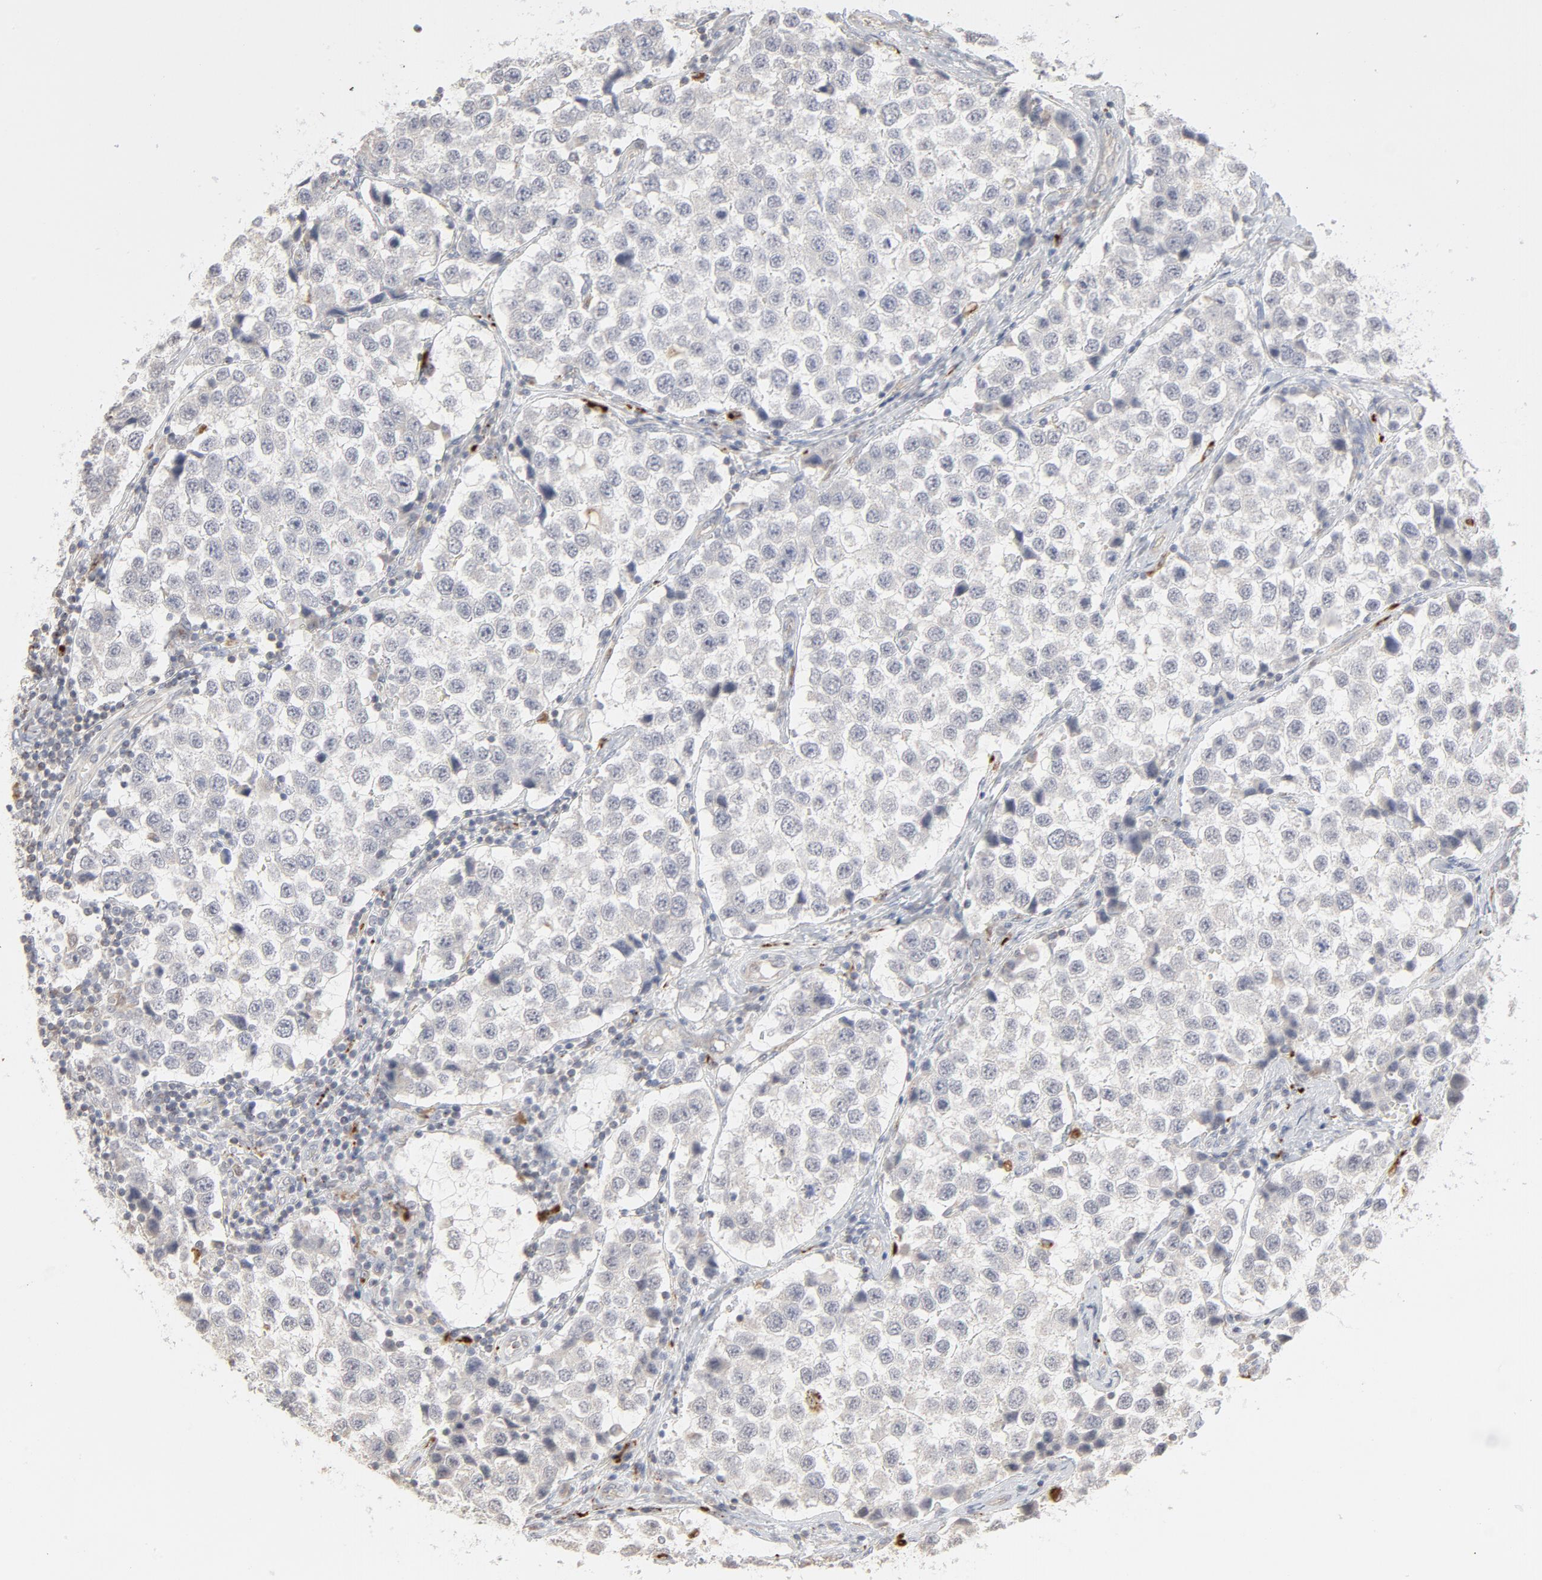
{"staining": {"intensity": "negative", "quantity": "none", "location": "none"}, "tissue": "testis cancer", "cell_type": "Tumor cells", "image_type": "cancer", "snomed": [{"axis": "morphology", "description": "Seminoma, NOS"}, {"axis": "topography", "description": "Testis"}], "caption": "This histopathology image is of testis cancer (seminoma) stained with immunohistochemistry (IHC) to label a protein in brown with the nuclei are counter-stained blue. There is no positivity in tumor cells.", "gene": "POMT2", "patient": {"sex": "male", "age": 39}}